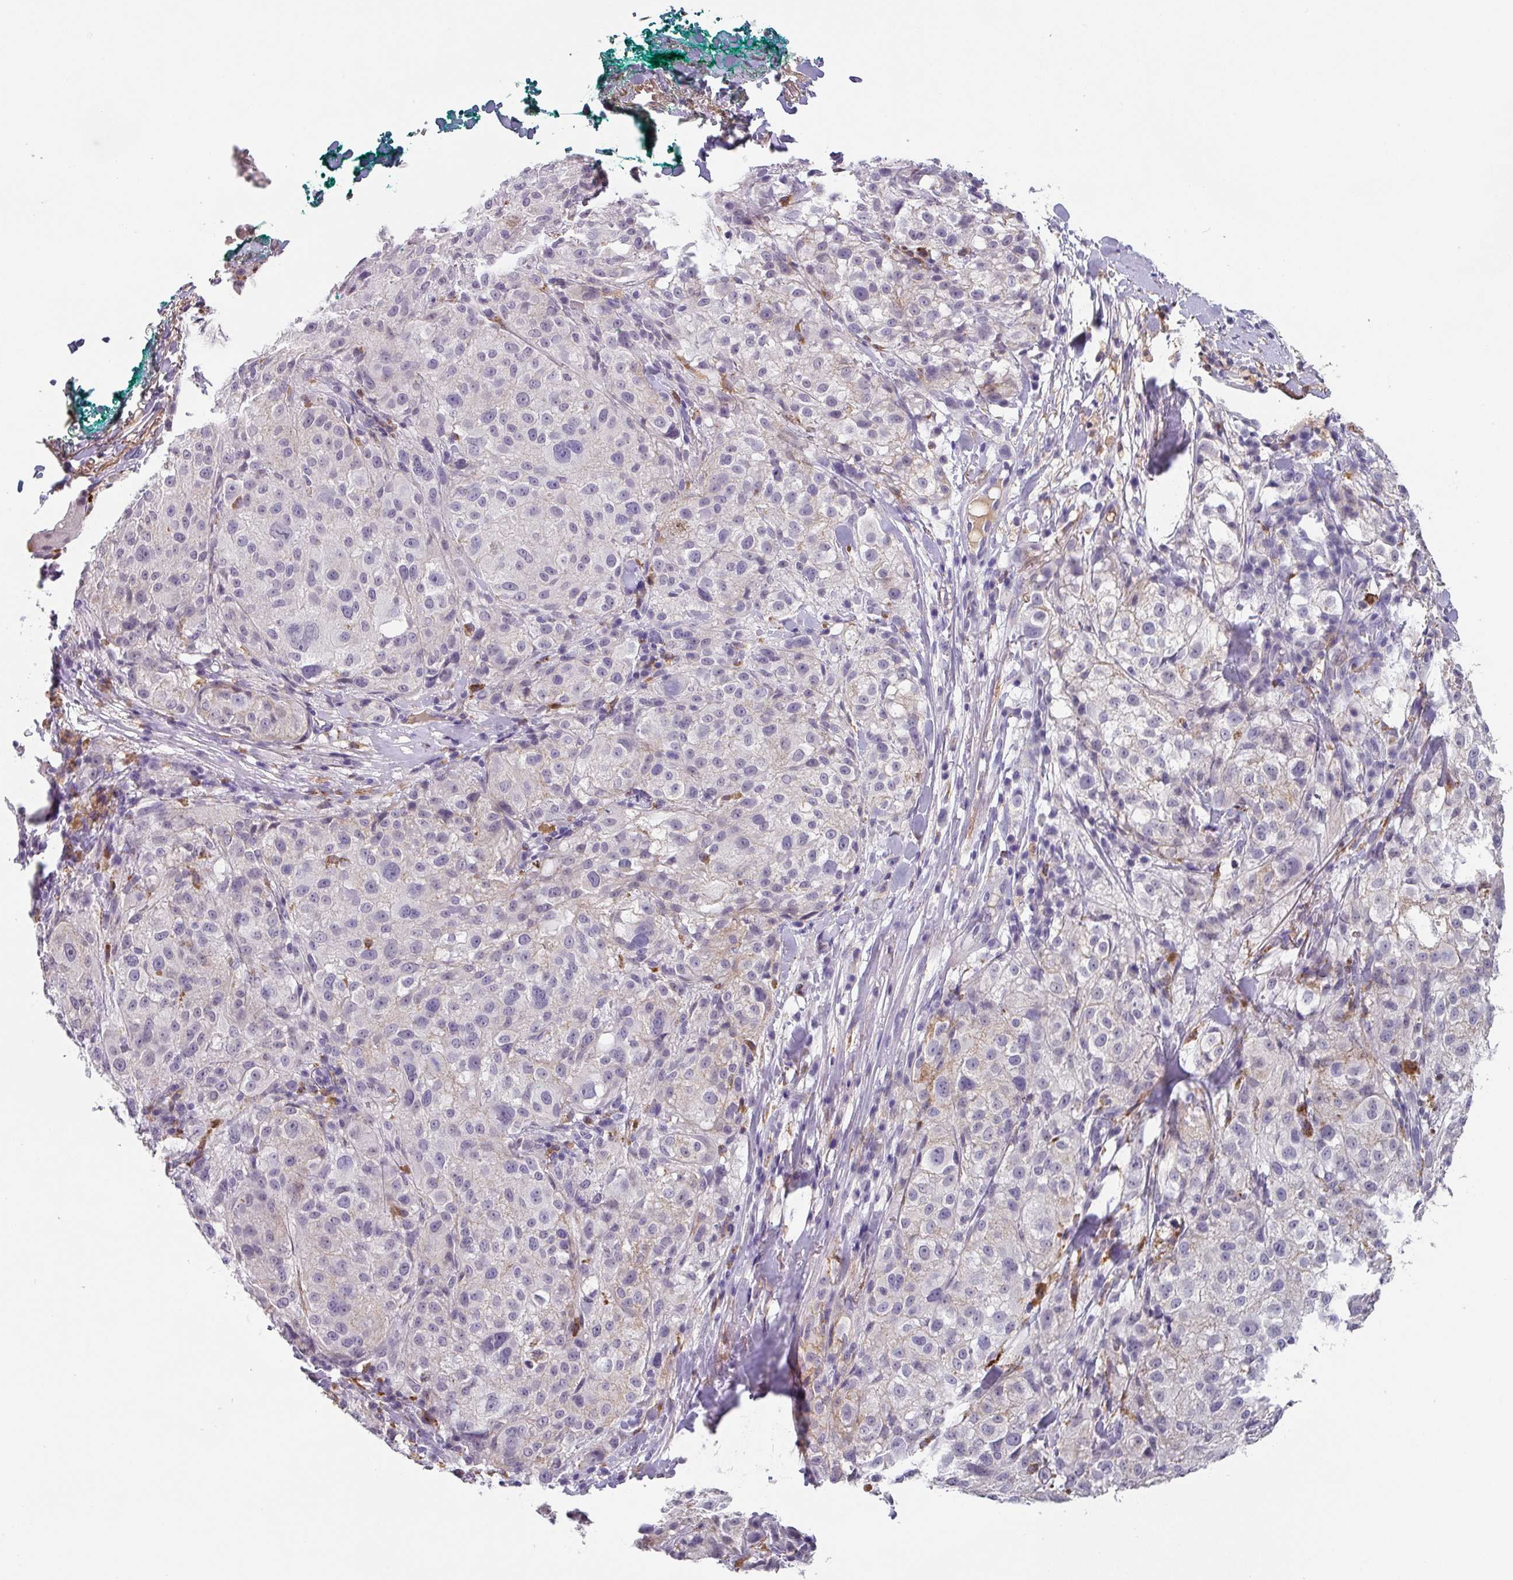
{"staining": {"intensity": "negative", "quantity": "none", "location": "none"}, "tissue": "melanoma", "cell_type": "Tumor cells", "image_type": "cancer", "snomed": [{"axis": "morphology", "description": "Necrosis, NOS"}, {"axis": "morphology", "description": "Malignant melanoma, NOS"}, {"axis": "topography", "description": "Skin"}], "caption": "The image exhibits no staining of tumor cells in malignant melanoma.", "gene": "C1QB", "patient": {"sex": "female", "age": 87}}